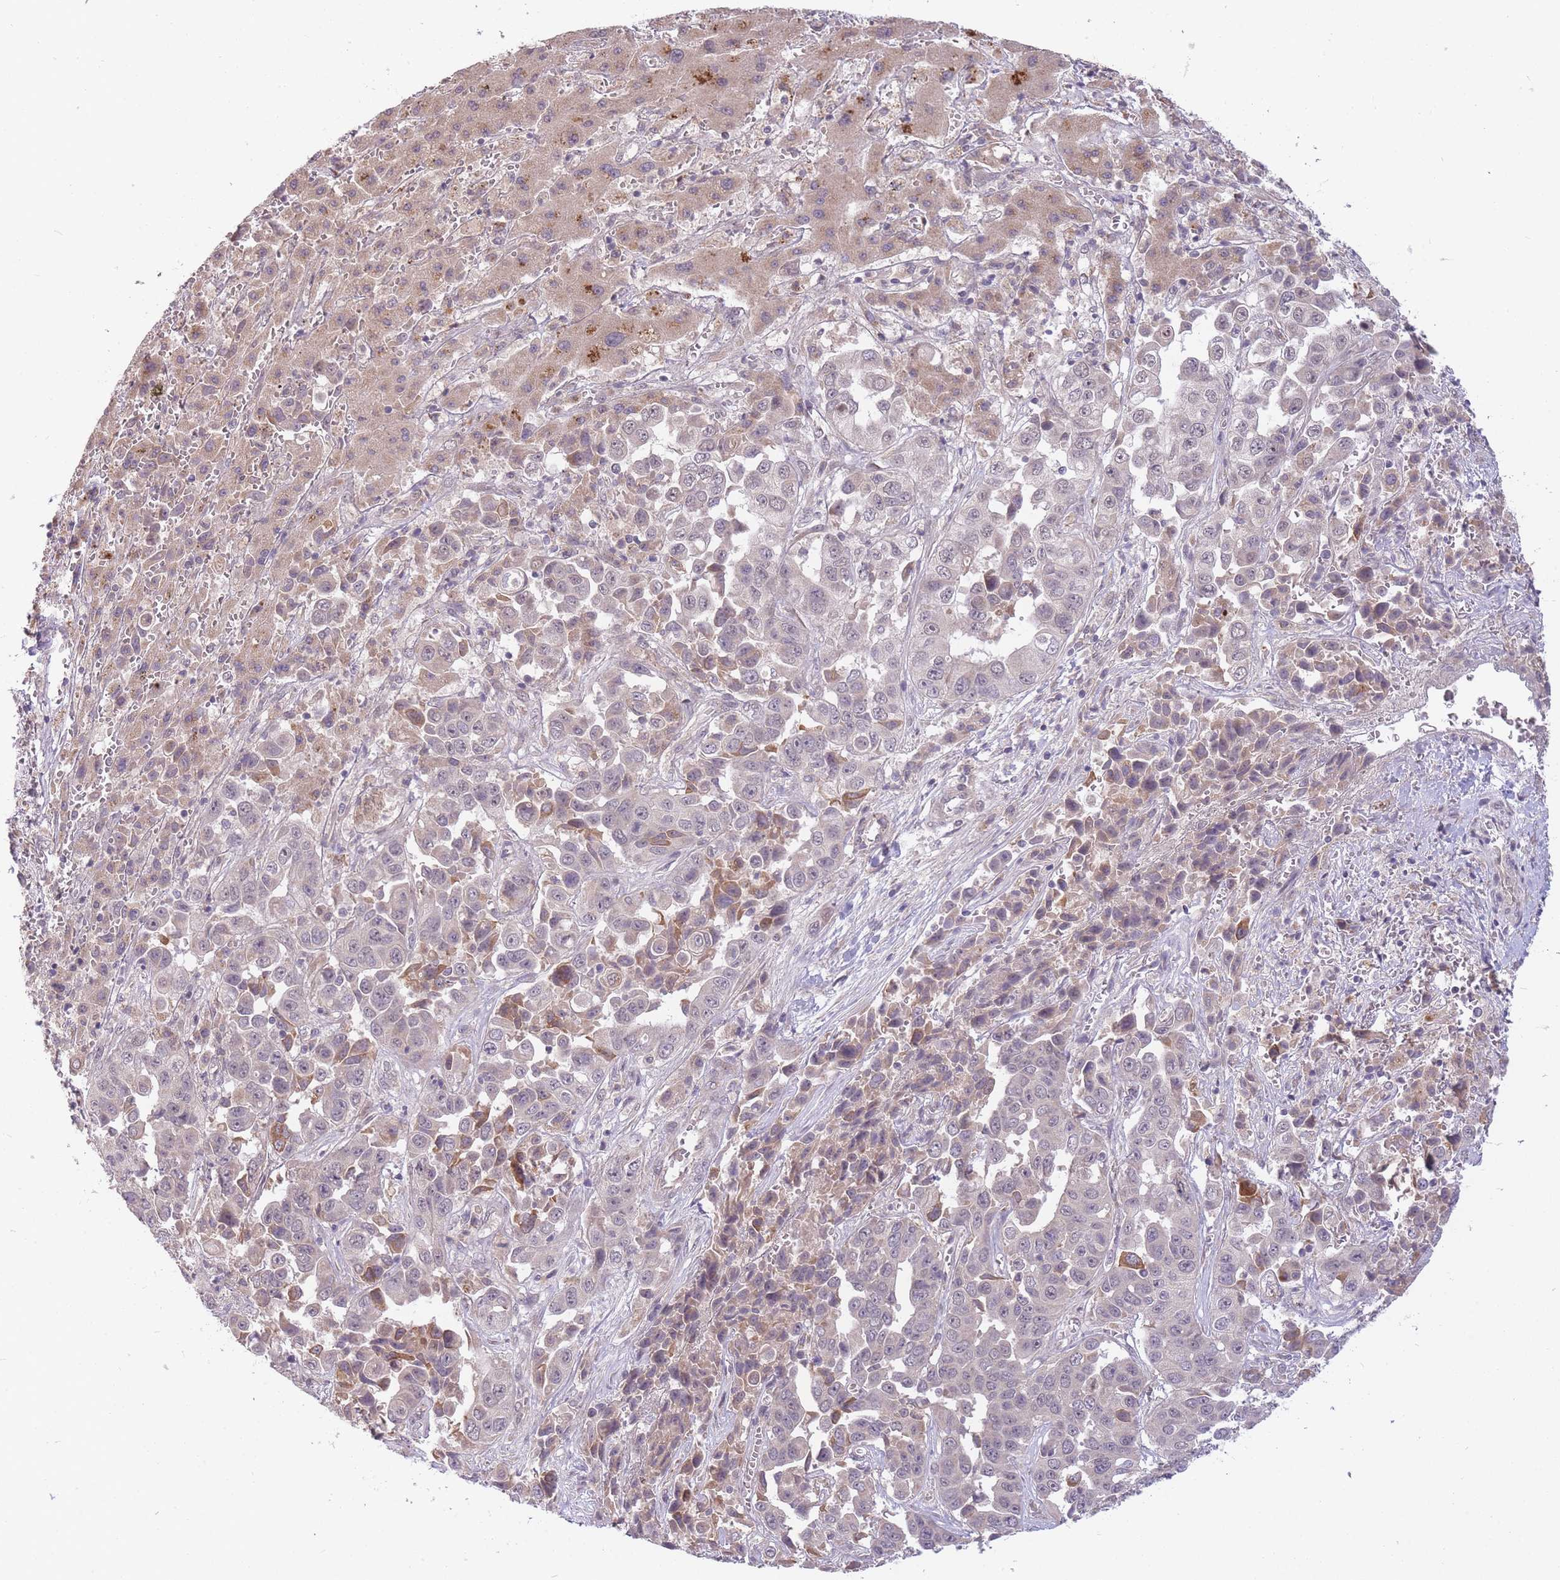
{"staining": {"intensity": "weak", "quantity": "25%-75%", "location": "cytoplasmic/membranous"}, "tissue": "liver cancer", "cell_type": "Tumor cells", "image_type": "cancer", "snomed": [{"axis": "morphology", "description": "Cholangiocarcinoma"}, {"axis": "topography", "description": "Liver"}], "caption": "Tumor cells show low levels of weak cytoplasmic/membranous expression in about 25%-75% of cells in cholangiocarcinoma (liver).", "gene": "SMC6", "patient": {"sex": "female", "age": 52}}